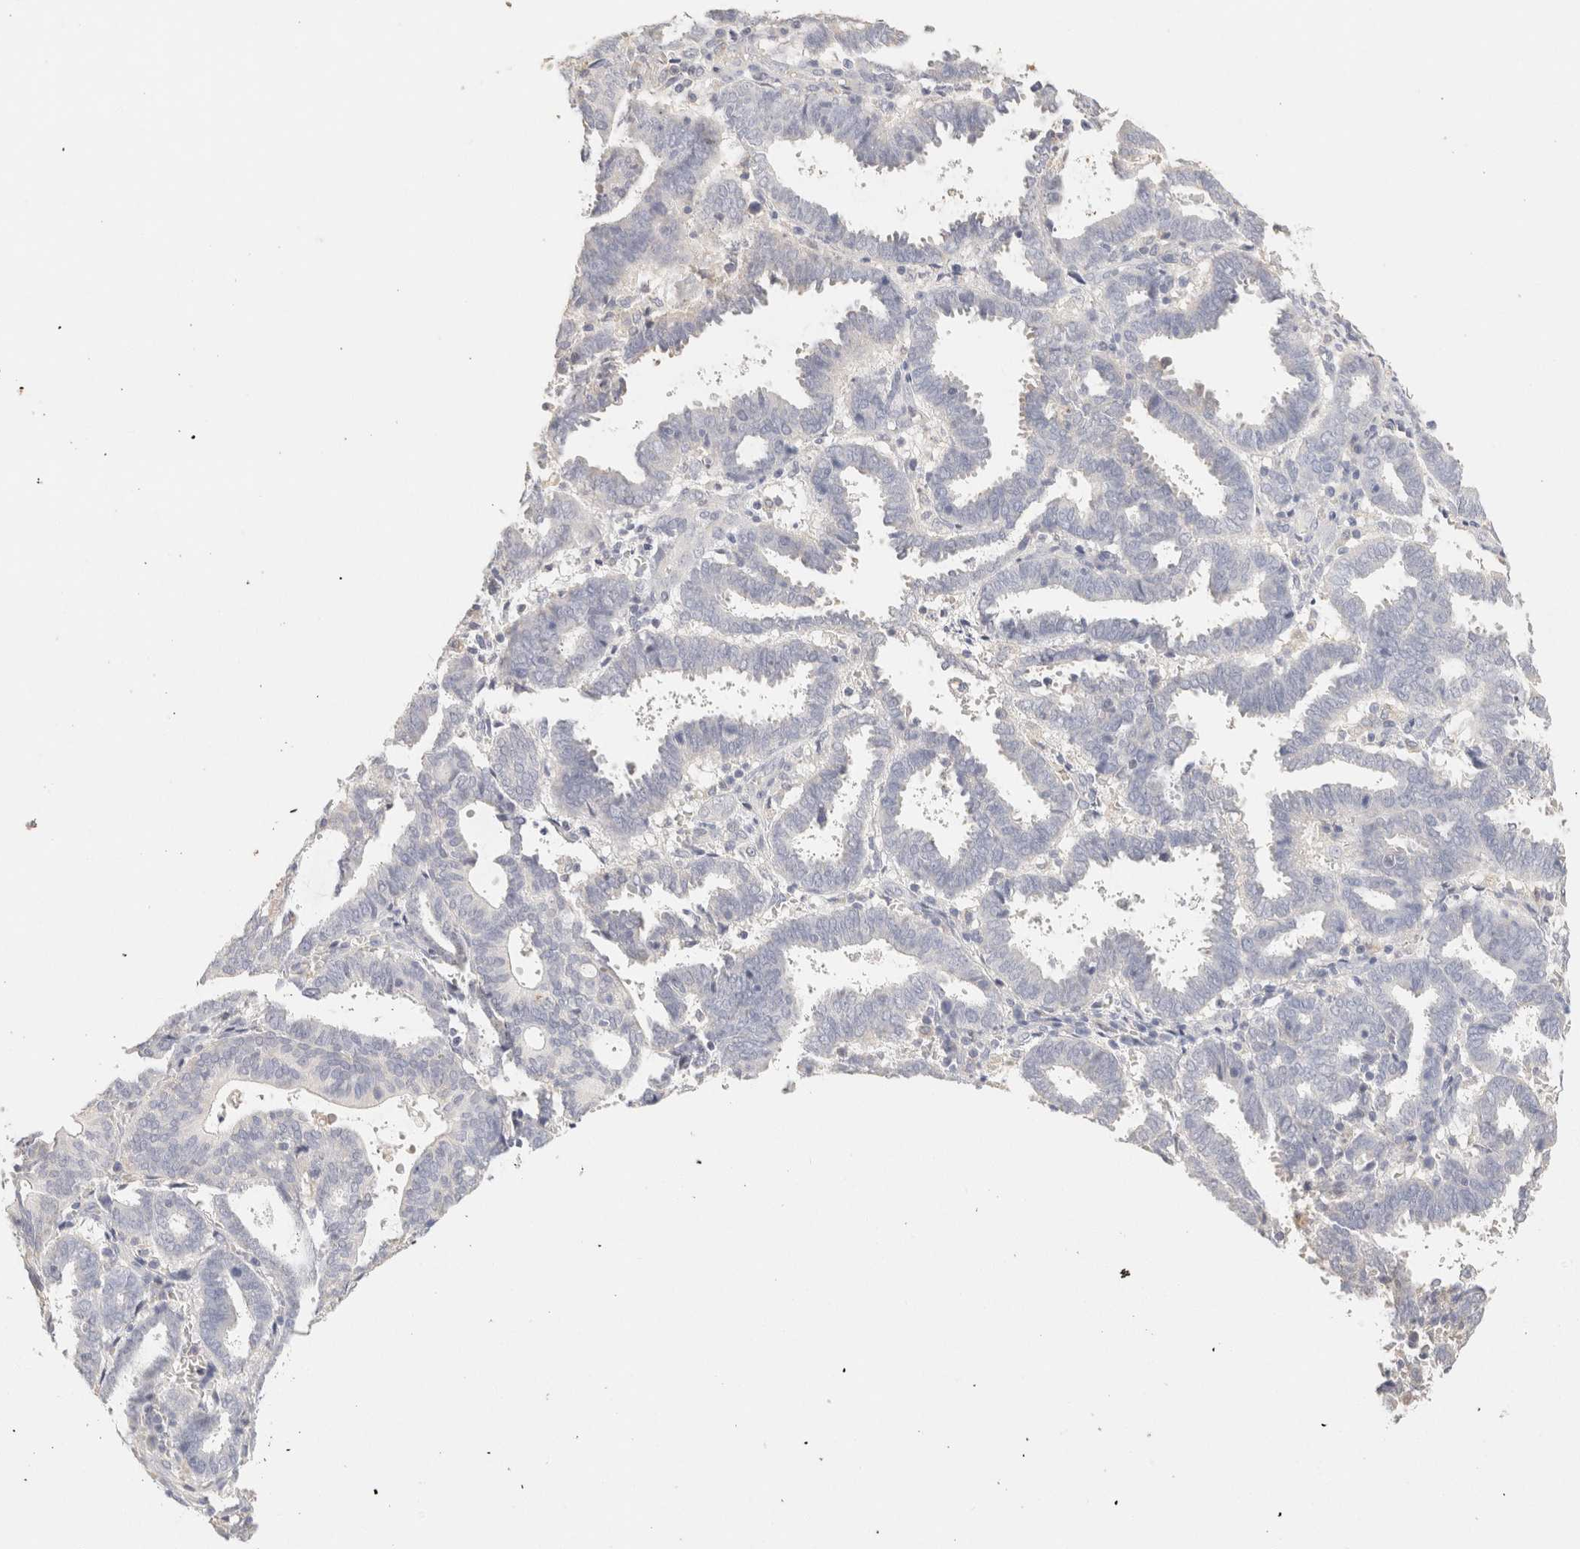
{"staining": {"intensity": "negative", "quantity": "none", "location": "none"}, "tissue": "endometrial cancer", "cell_type": "Tumor cells", "image_type": "cancer", "snomed": [{"axis": "morphology", "description": "Adenocarcinoma, NOS"}, {"axis": "topography", "description": "Uterus"}], "caption": "This is an IHC image of human endometrial cancer (adenocarcinoma). There is no expression in tumor cells.", "gene": "SCGB2A2", "patient": {"sex": "female", "age": 83}}